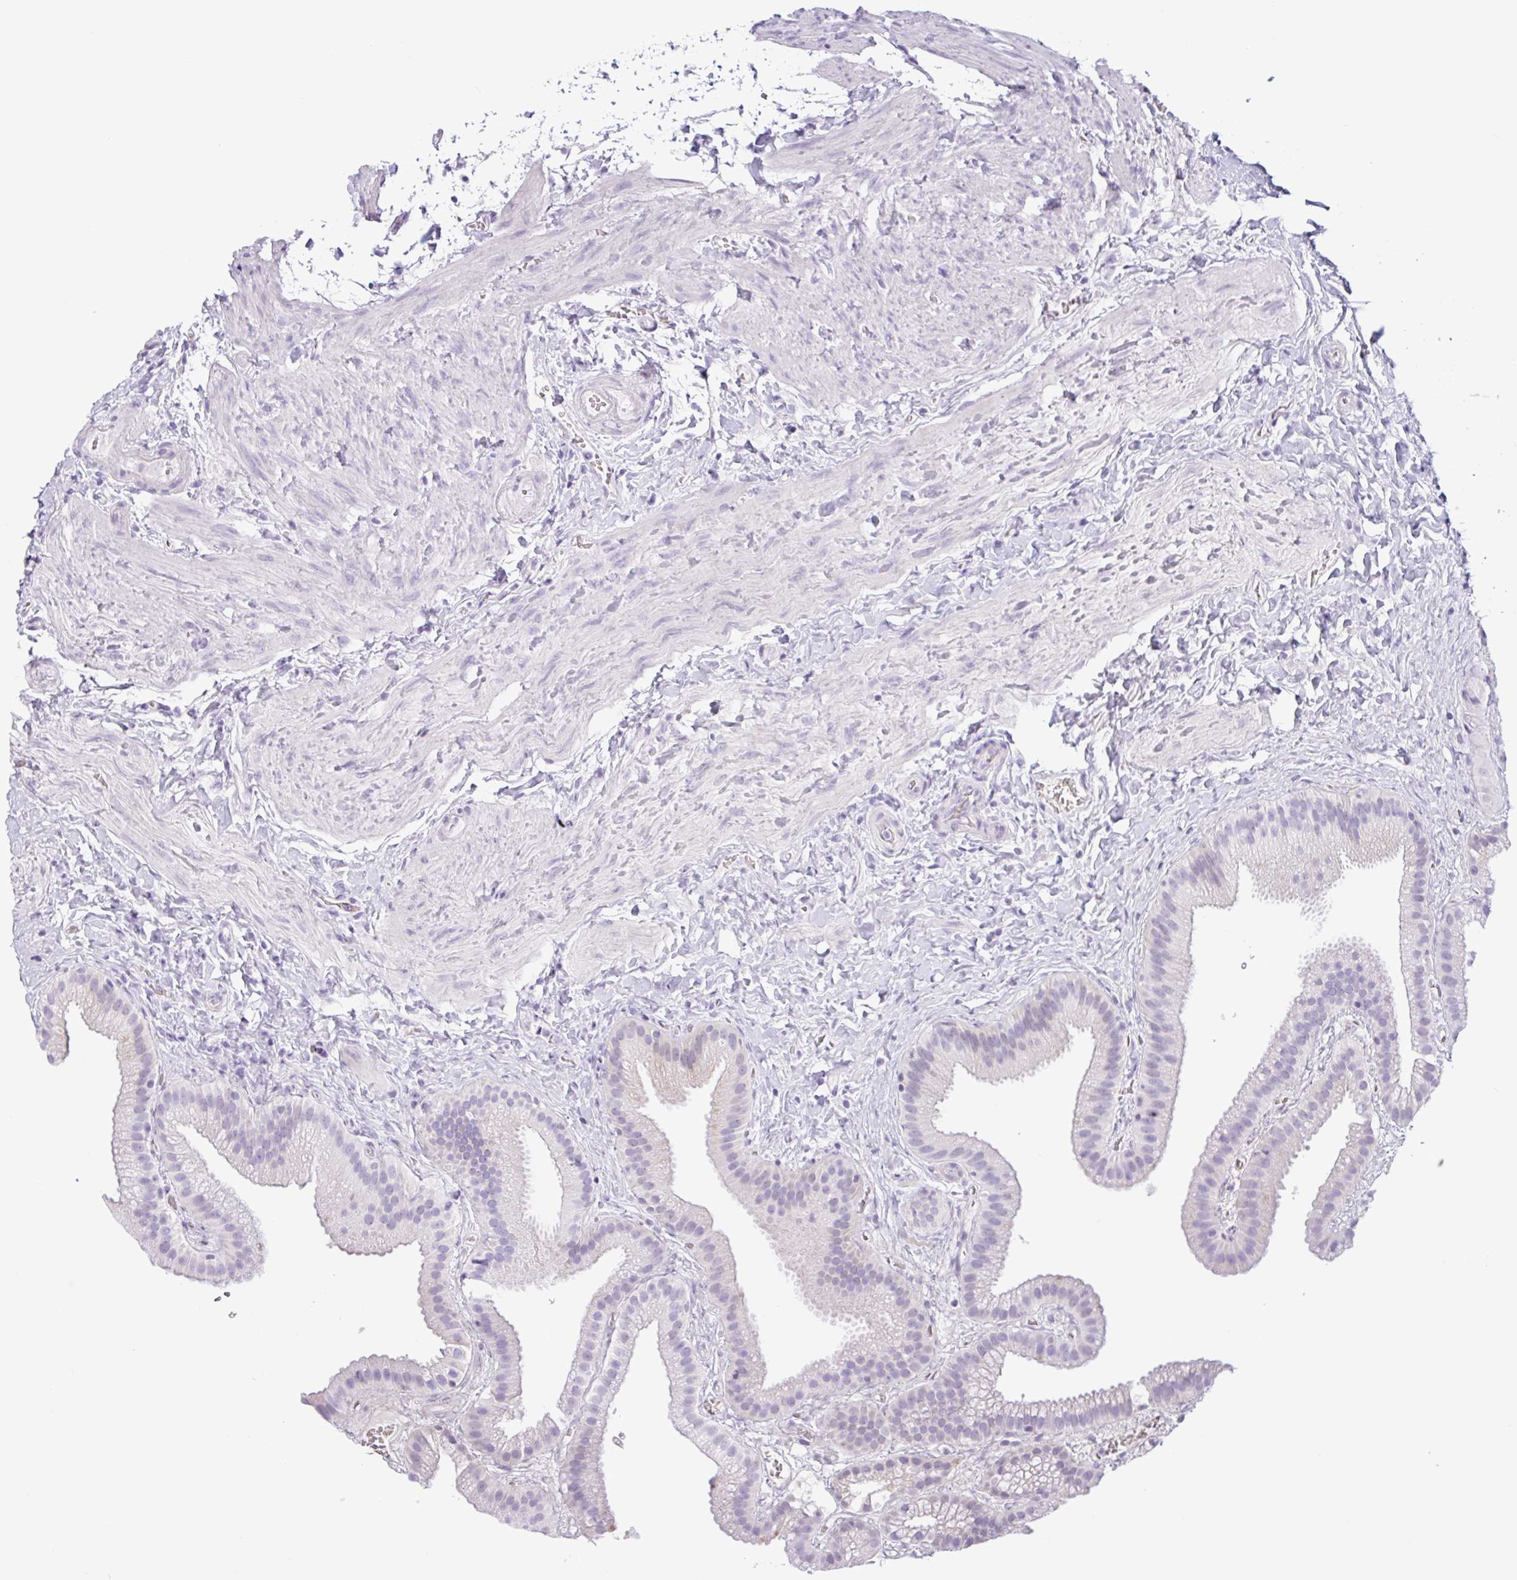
{"staining": {"intensity": "moderate", "quantity": "<25%", "location": "cytoplasmic/membranous"}, "tissue": "gallbladder", "cell_type": "Glandular cells", "image_type": "normal", "snomed": [{"axis": "morphology", "description": "Normal tissue, NOS"}, {"axis": "topography", "description": "Gallbladder"}], "caption": "This image displays normal gallbladder stained with immunohistochemistry to label a protein in brown. The cytoplasmic/membranous of glandular cells show moderate positivity for the protein. Nuclei are counter-stained blue.", "gene": "CTSE", "patient": {"sex": "female", "age": 63}}